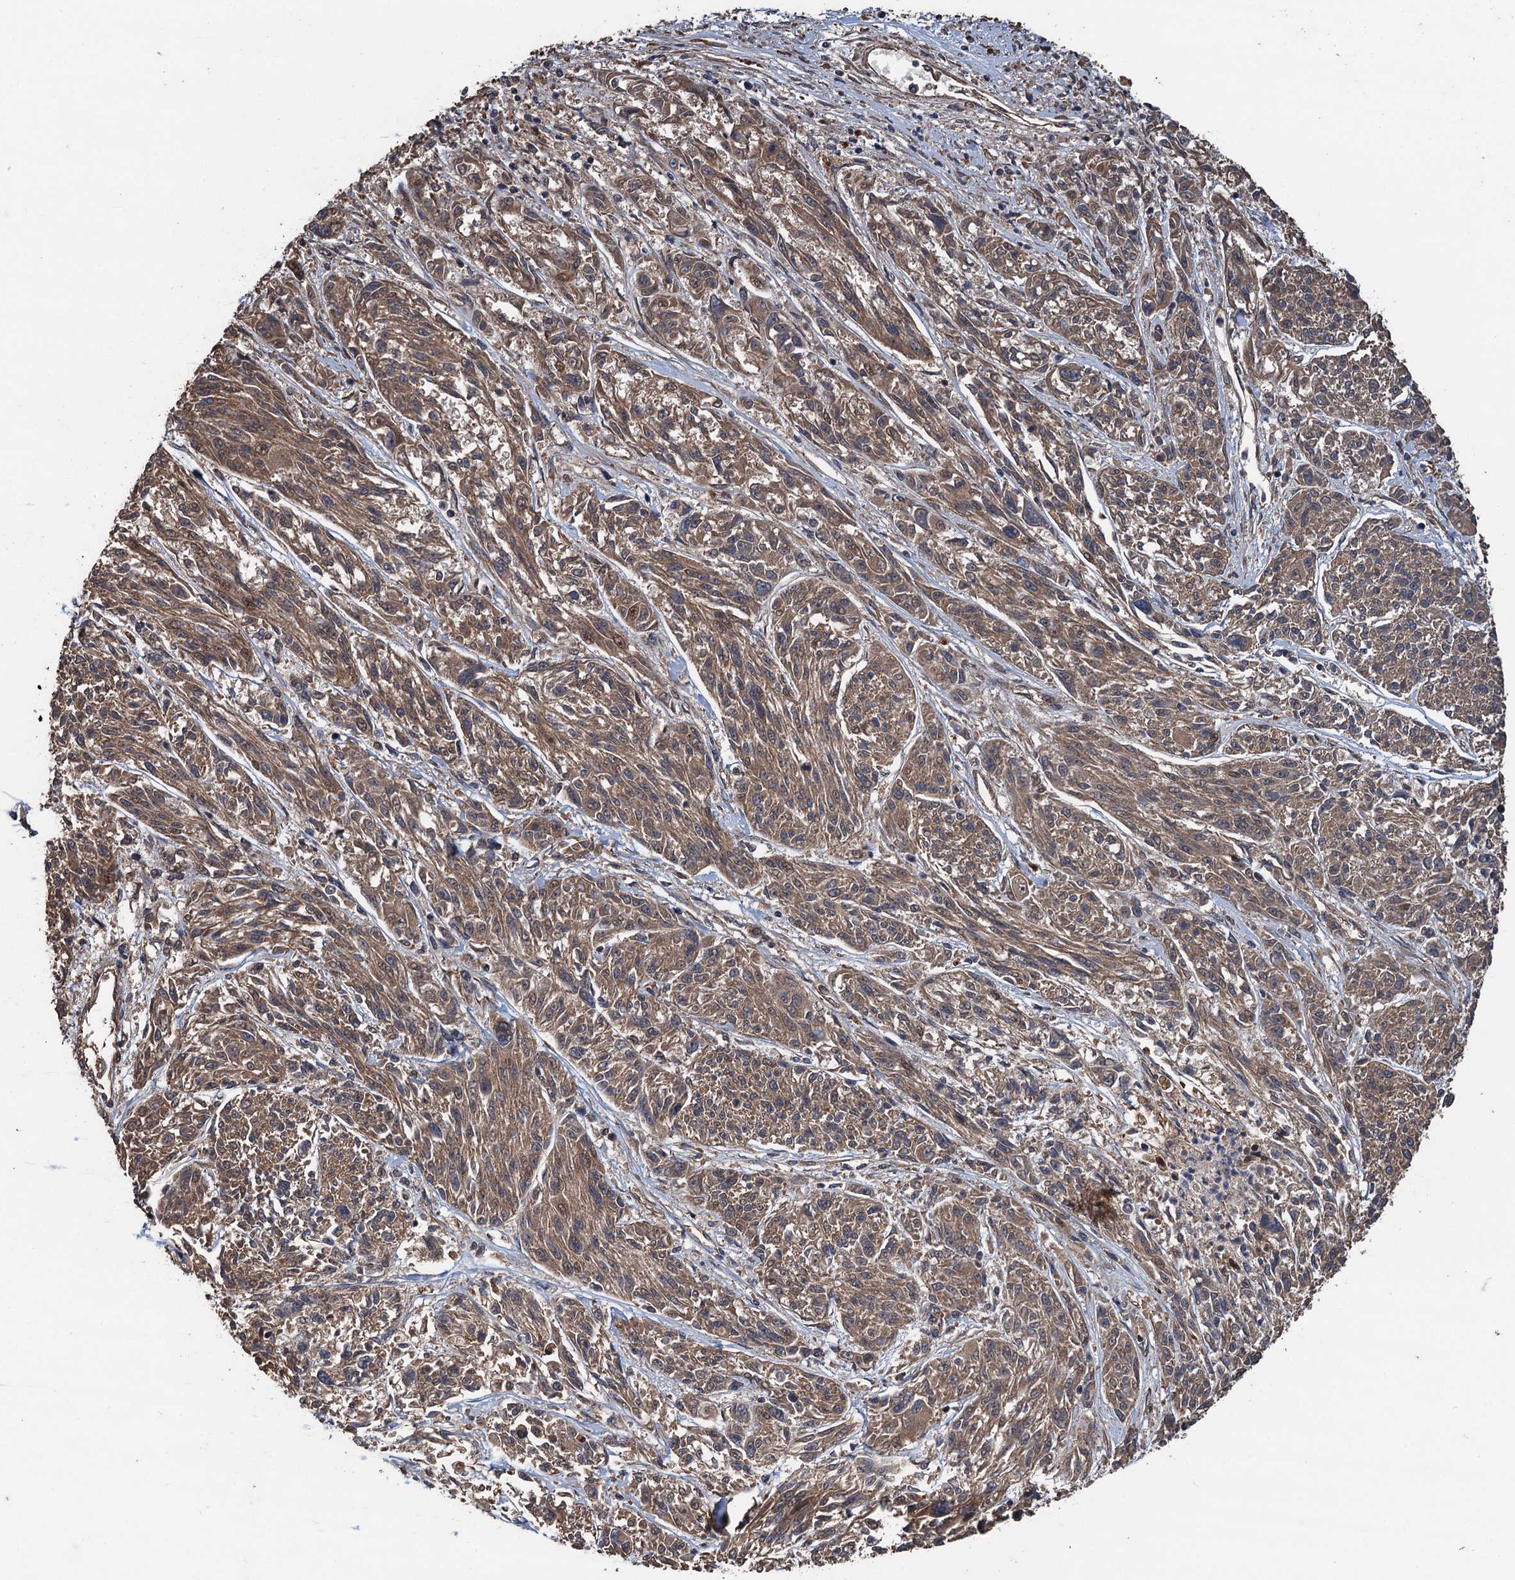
{"staining": {"intensity": "weak", "quantity": ">75%", "location": "cytoplasmic/membranous"}, "tissue": "melanoma", "cell_type": "Tumor cells", "image_type": "cancer", "snomed": [{"axis": "morphology", "description": "Malignant melanoma, NOS"}, {"axis": "topography", "description": "Skin"}], "caption": "Immunohistochemistry (IHC) of melanoma demonstrates low levels of weak cytoplasmic/membranous expression in approximately >75% of tumor cells.", "gene": "TMEM39B", "patient": {"sex": "male", "age": 53}}